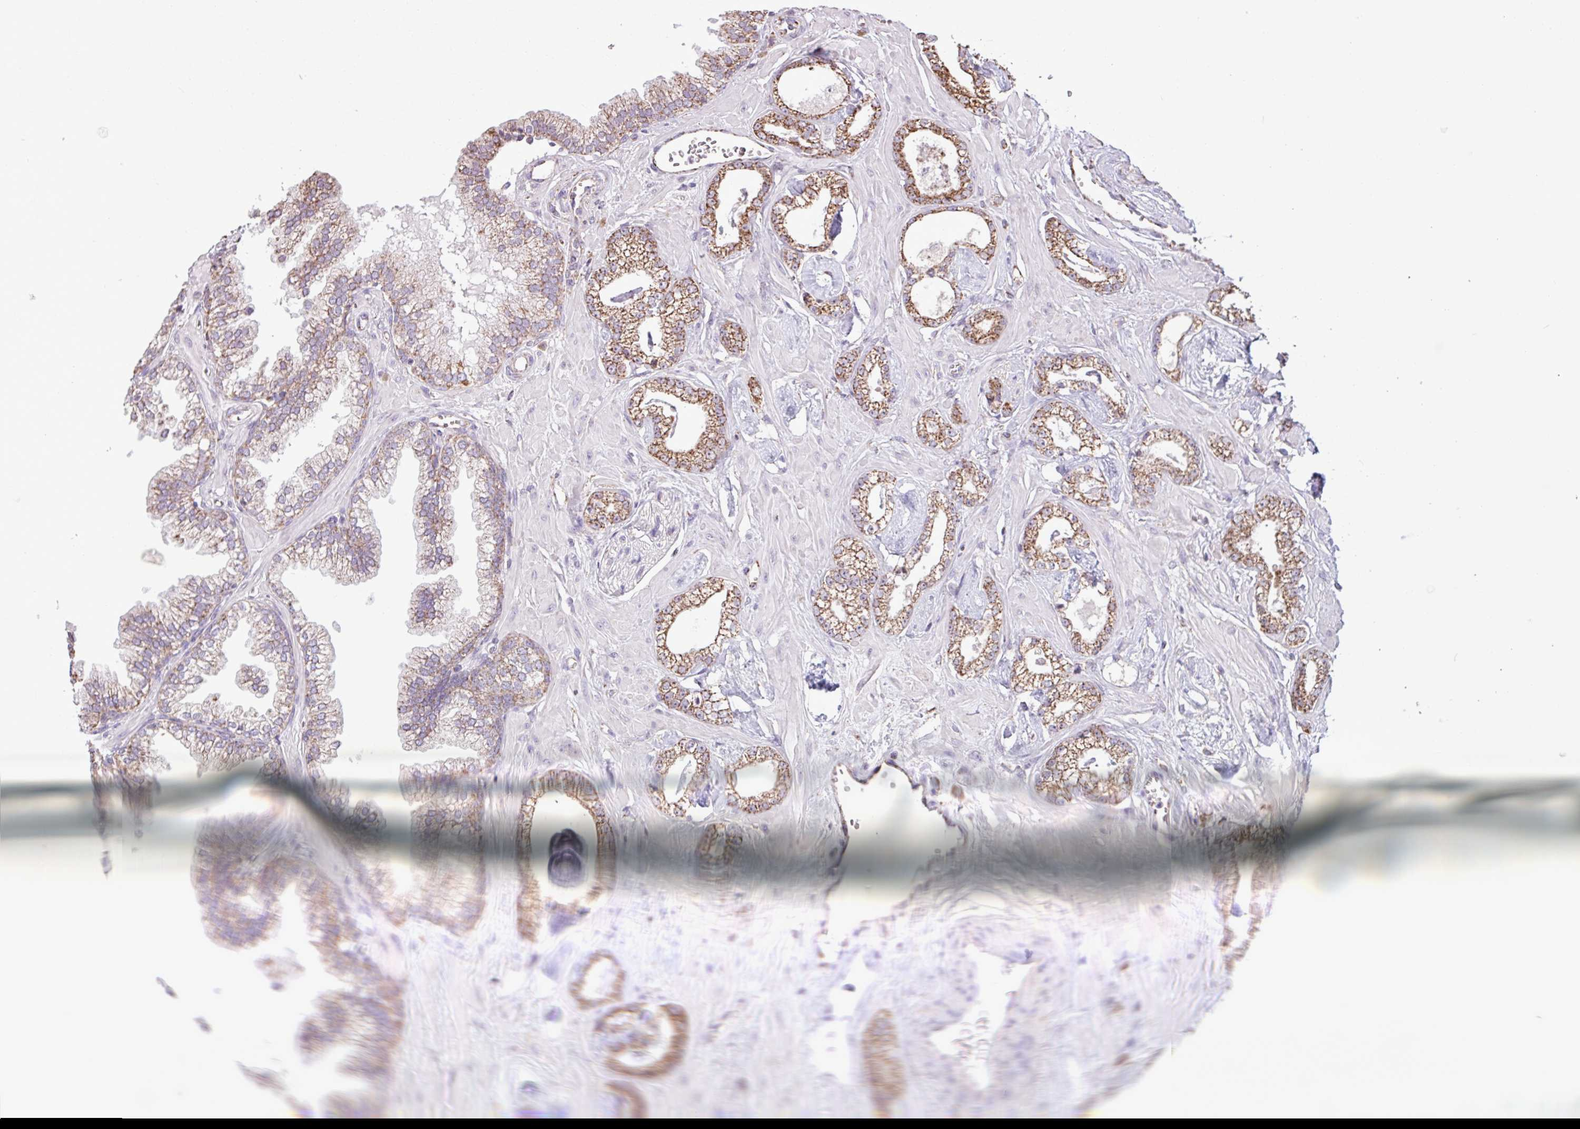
{"staining": {"intensity": "strong", "quantity": ">75%", "location": "cytoplasmic/membranous"}, "tissue": "prostate cancer", "cell_type": "Tumor cells", "image_type": "cancer", "snomed": [{"axis": "morphology", "description": "Adenocarcinoma, Low grade"}, {"axis": "topography", "description": "Prostate"}], "caption": "Approximately >75% of tumor cells in human prostate cancer (low-grade adenocarcinoma) show strong cytoplasmic/membranous protein expression as visualized by brown immunohistochemical staining.", "gene": "ALG8", "patient": {"sex": "male", "age": 60}}